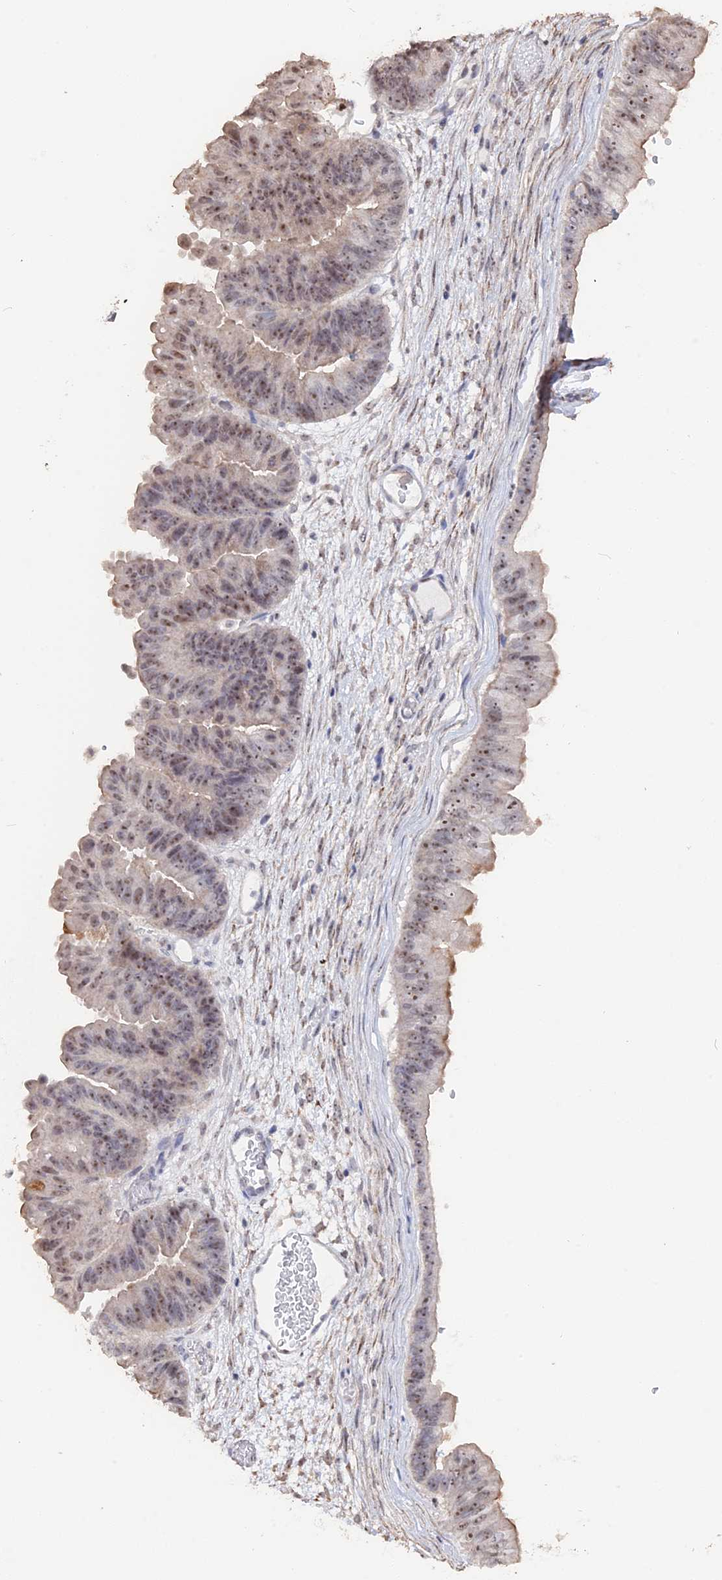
{"staining": {"intensity": "moderate", "quantity": "25%-75%", "location": "nuclear"}, "tissue": "ovarian cancer", "cell_type": "Tumor cells", "image_type": "cancer", "snomed": [{"axis": "morphology", "description": "Cystadenocarcinoma, mucinous, NOS"}, {"axis": "topography", "description": "Ovary"}], "caption": "Moderate nuclear staining is appreciated in about 25%-75% of tumor cells in ovarian mucinous cystadenocarcinoma.", "gene": "SEMG2", "patient": {"sex": "female", "age": 61}}